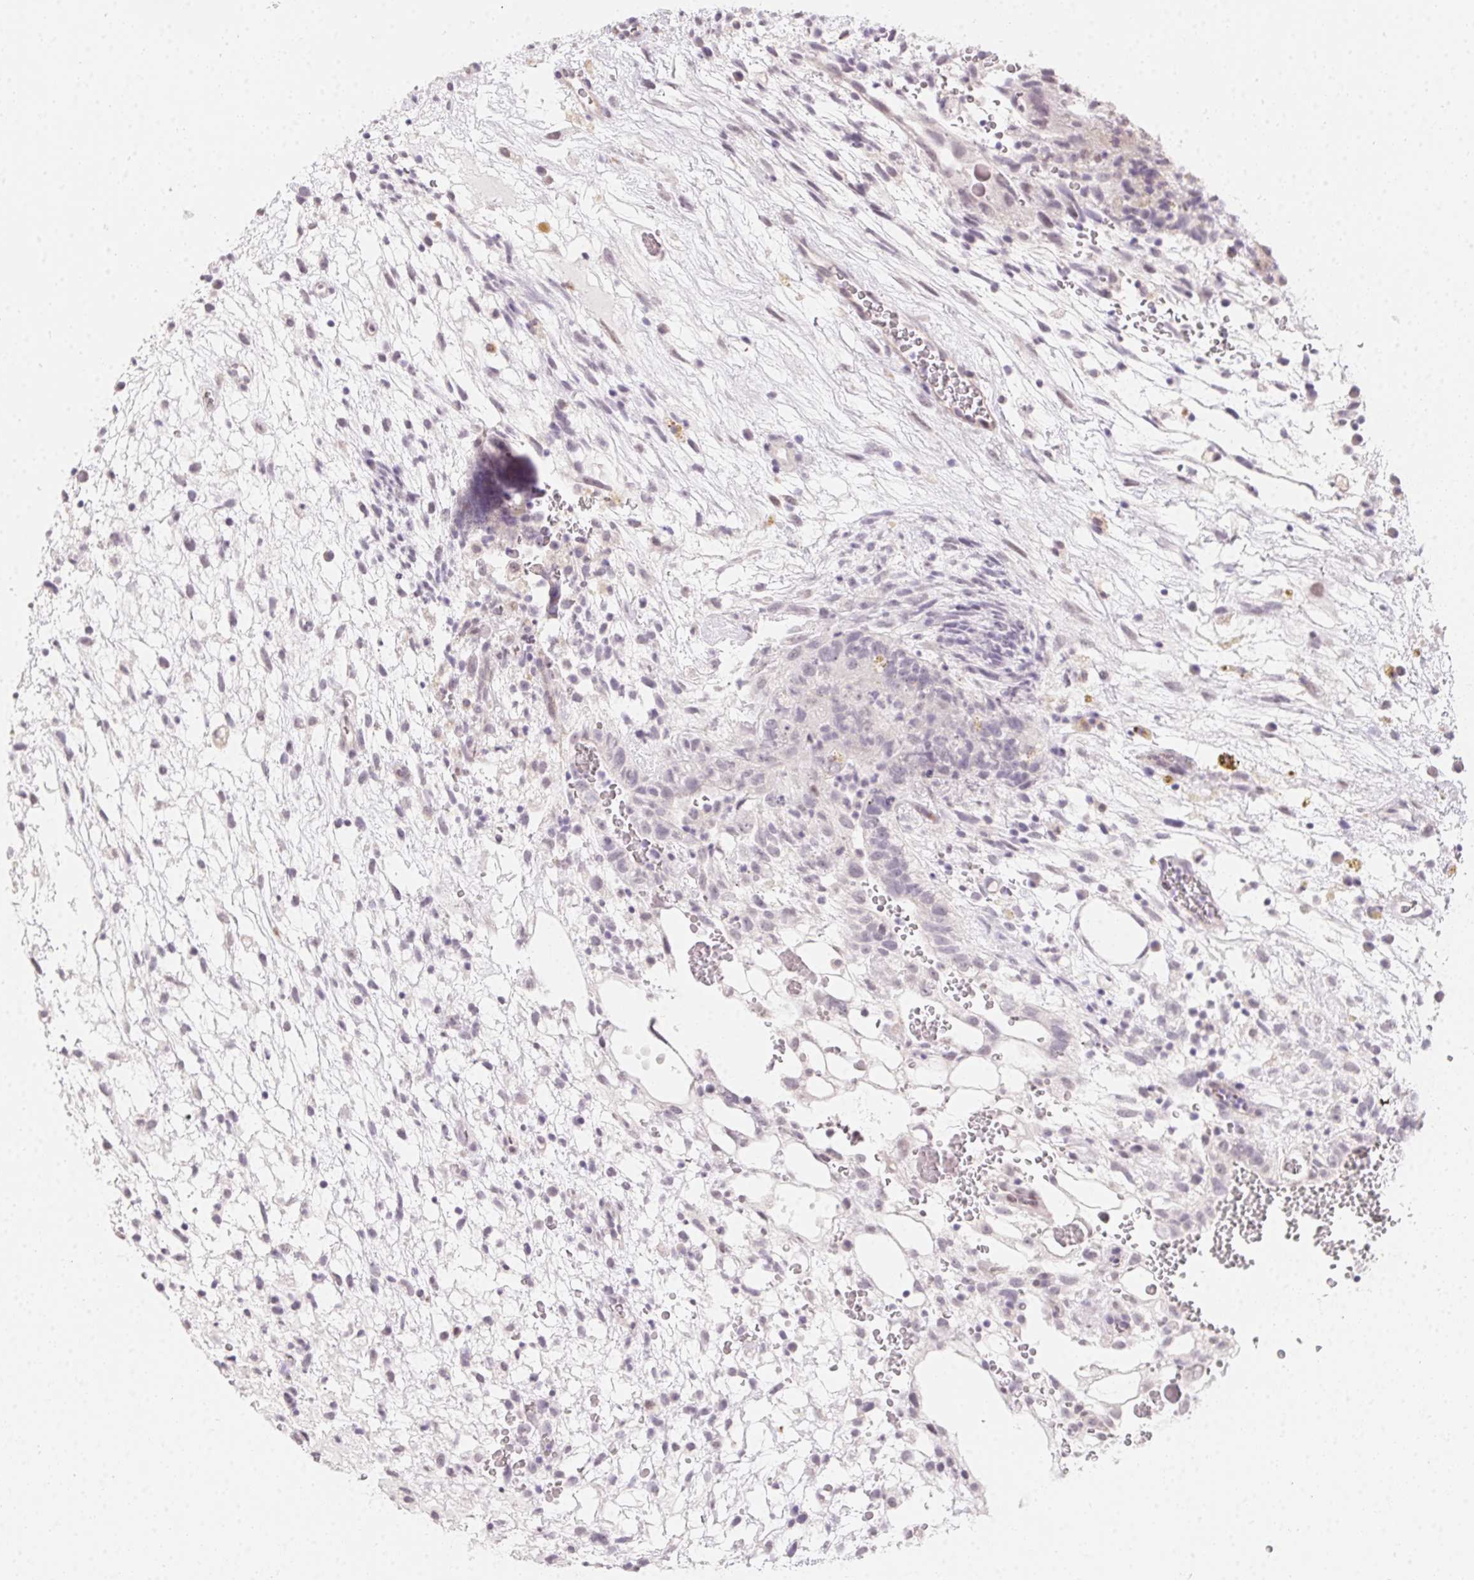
{"staining": {"intensity": "negative", "quantity": "none", "location": "none"}, "tissue": "testis cancer", "cell_type": "Tumor cells", "image_type": "cancer", "snomed": [{"axis": "morphology", "description": "Normal tissue, NOS"}, {"axis": "morphology", "description": "Carcinoma, Embryonal, NOS"}, {"axis": "topography", "description": "Testis"}], "caption": "Tumor cells show no significant positivity in testis cancer.", "gene": "MORC1", "patient": {"sex": "male", "age": 32}}